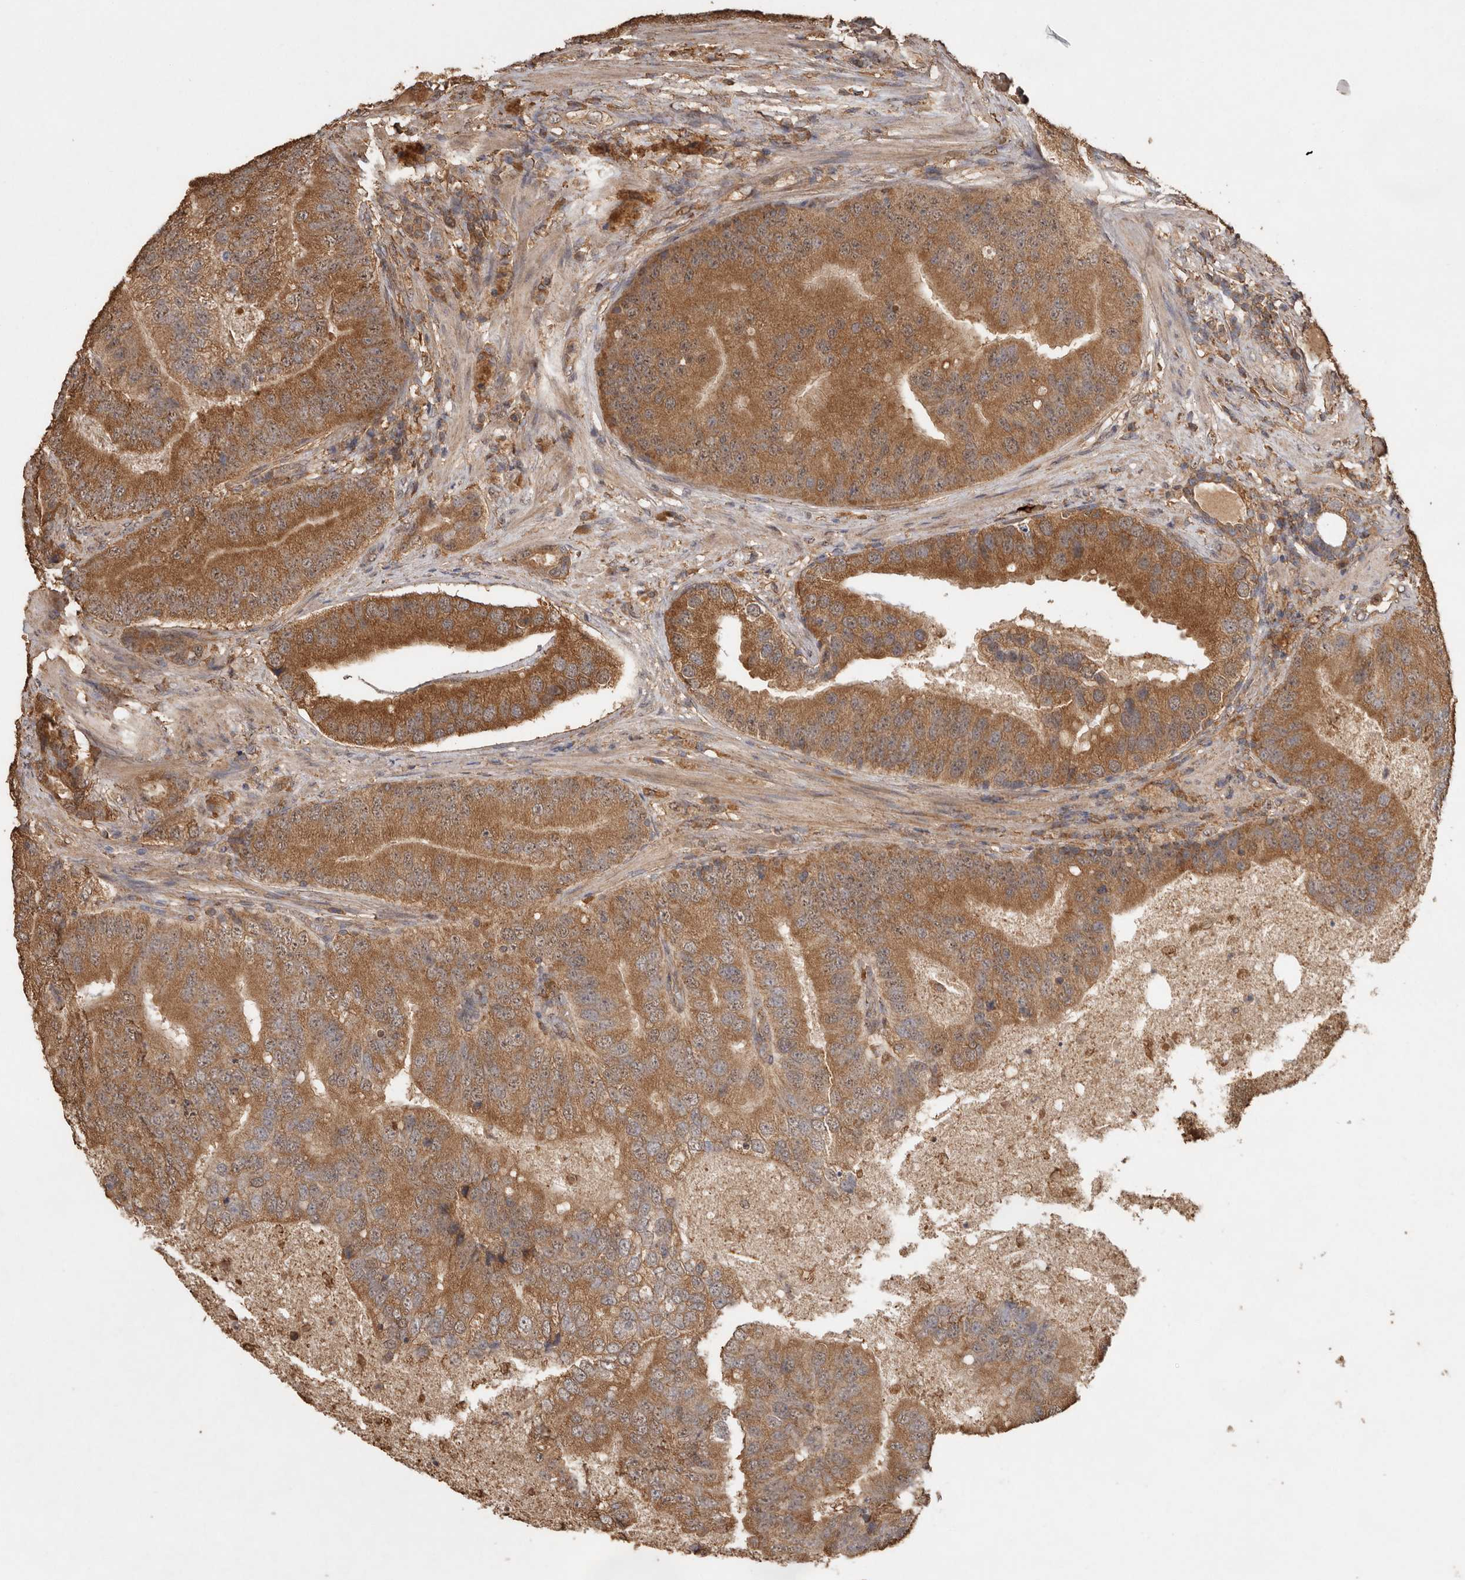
{"staining": {"intensity": "moderate", "quantity": ">75%", "location": "cytoplasmic/membranous,nuclear"}, "tissue": "prostate cancer", "cell_type": "Tumor cells", "image_type": "cancer", "snomed": [{"axis": "morphology", "description": "Adenocarcinoma, High grade"}, {"axis": "topography", "description": "Prostate"}], "caption": "This is an image of immunohistochemistry (IHC) staining of high-grade adenocarcinoma (prostate), which shows moderate expression in the cytoplasmic/membranous and nuclear of tumor cells.", "gene": "RWDD1", "patient": {"sex": "male", "age": 70}}